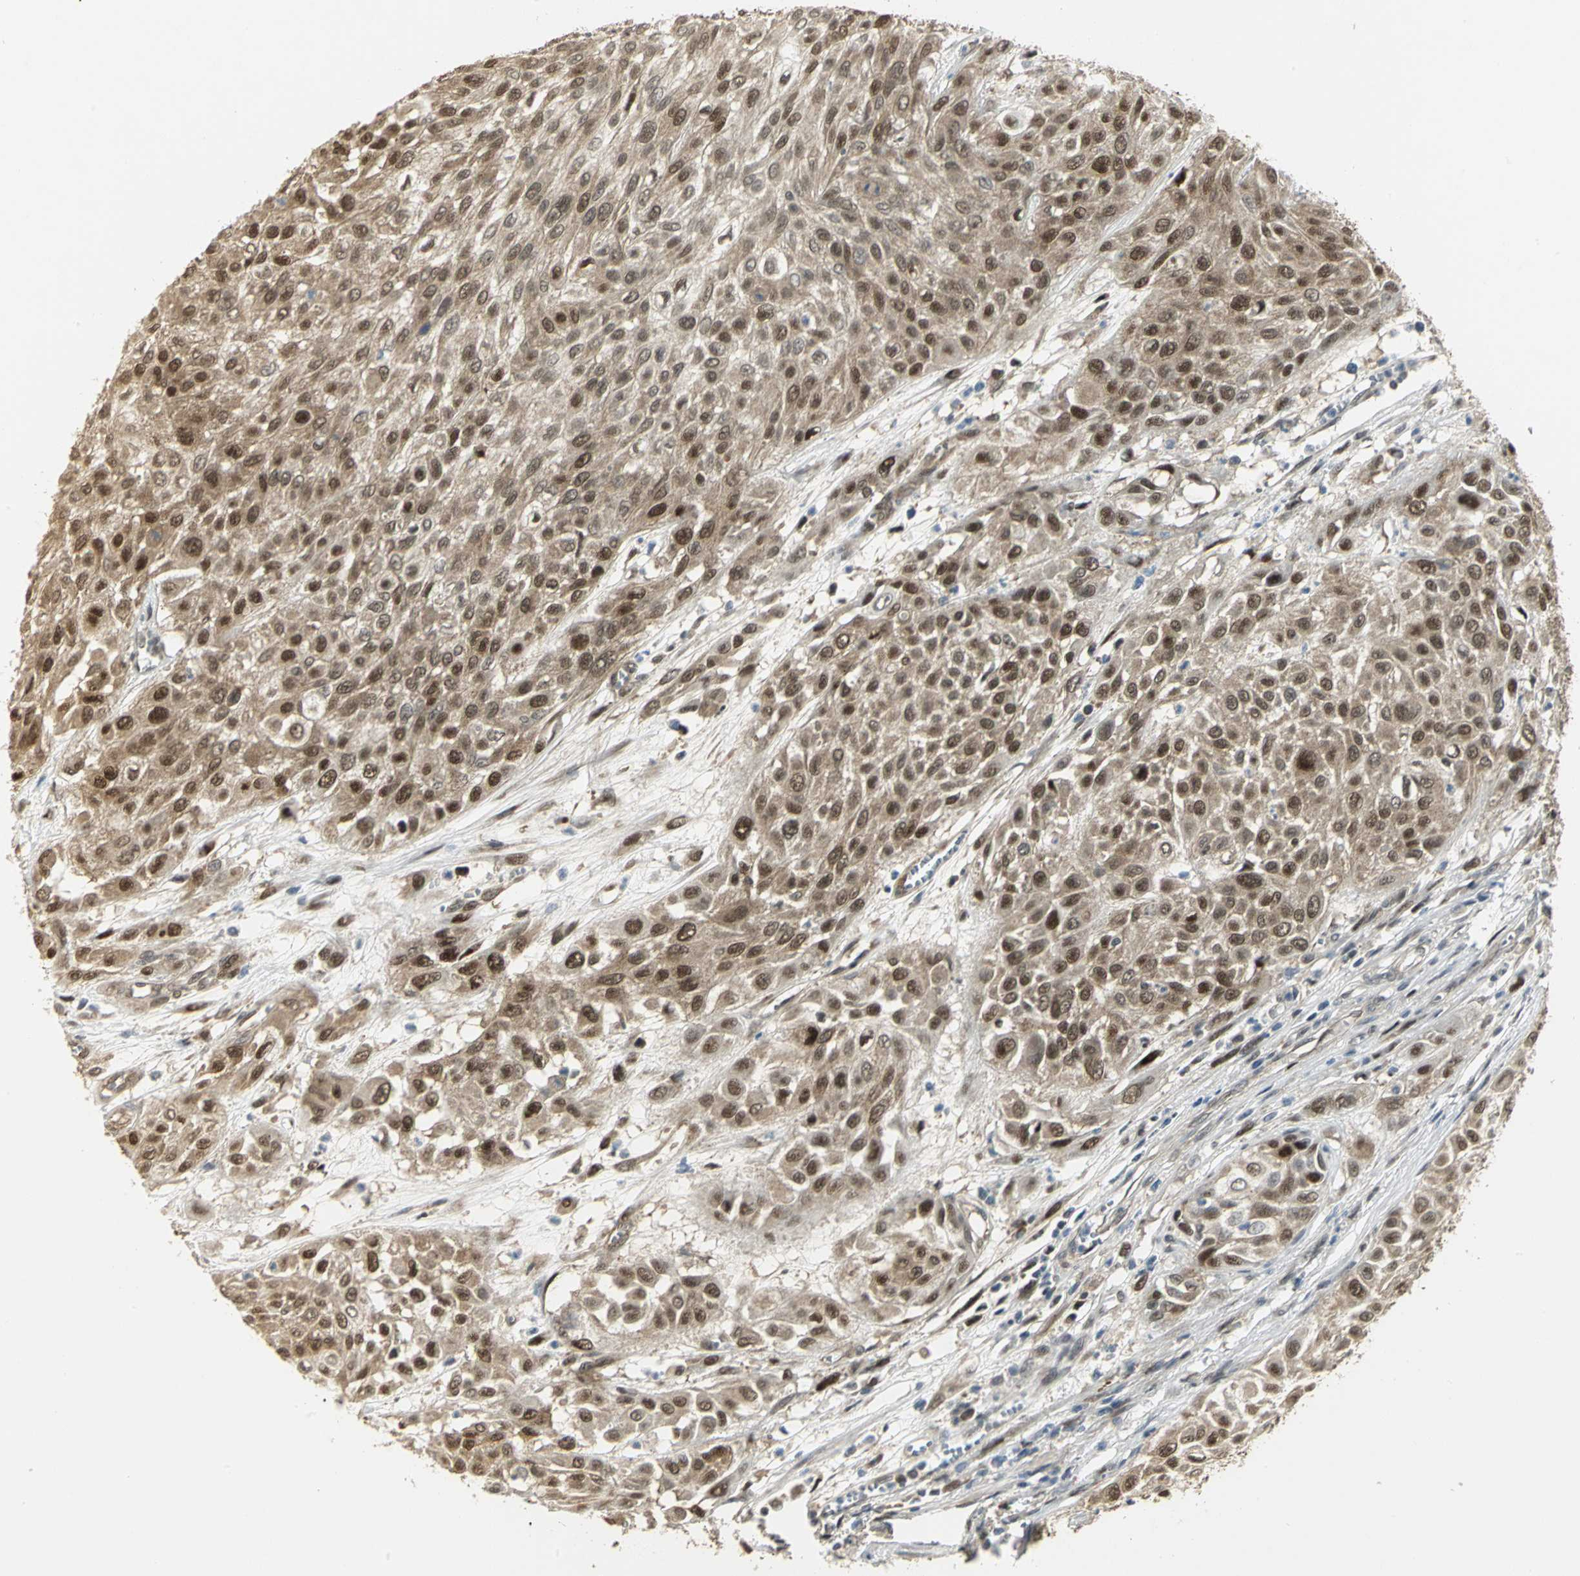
{"staining": {"intensity": "moderate", "quantity": ">75%", "location": "cytoplasmic/membranous,nuclear"}, "tissue": "urothelial cancer", "cell_type": "Tumor cells", "image_type": "cancer", "snomed": [{"axis": "morphology", "description": "Urothelial carcinoma, High grade"}, {"axis": "topography", "description": "Urinary bladder"}], "caption": "IHC micrograph of neoplastic tissue: urothelial cancer stained using immunohistochemistry (IHC) shows medium levels of moderate protein expression localized specifically in the cytoplasmic/membranous and nuclear of tumor cells, appearing as a cytoplasmic/membranous and nuclear brown color.", "gene": "PSMC4", "patient": {"sex": "male", "age": 57}}